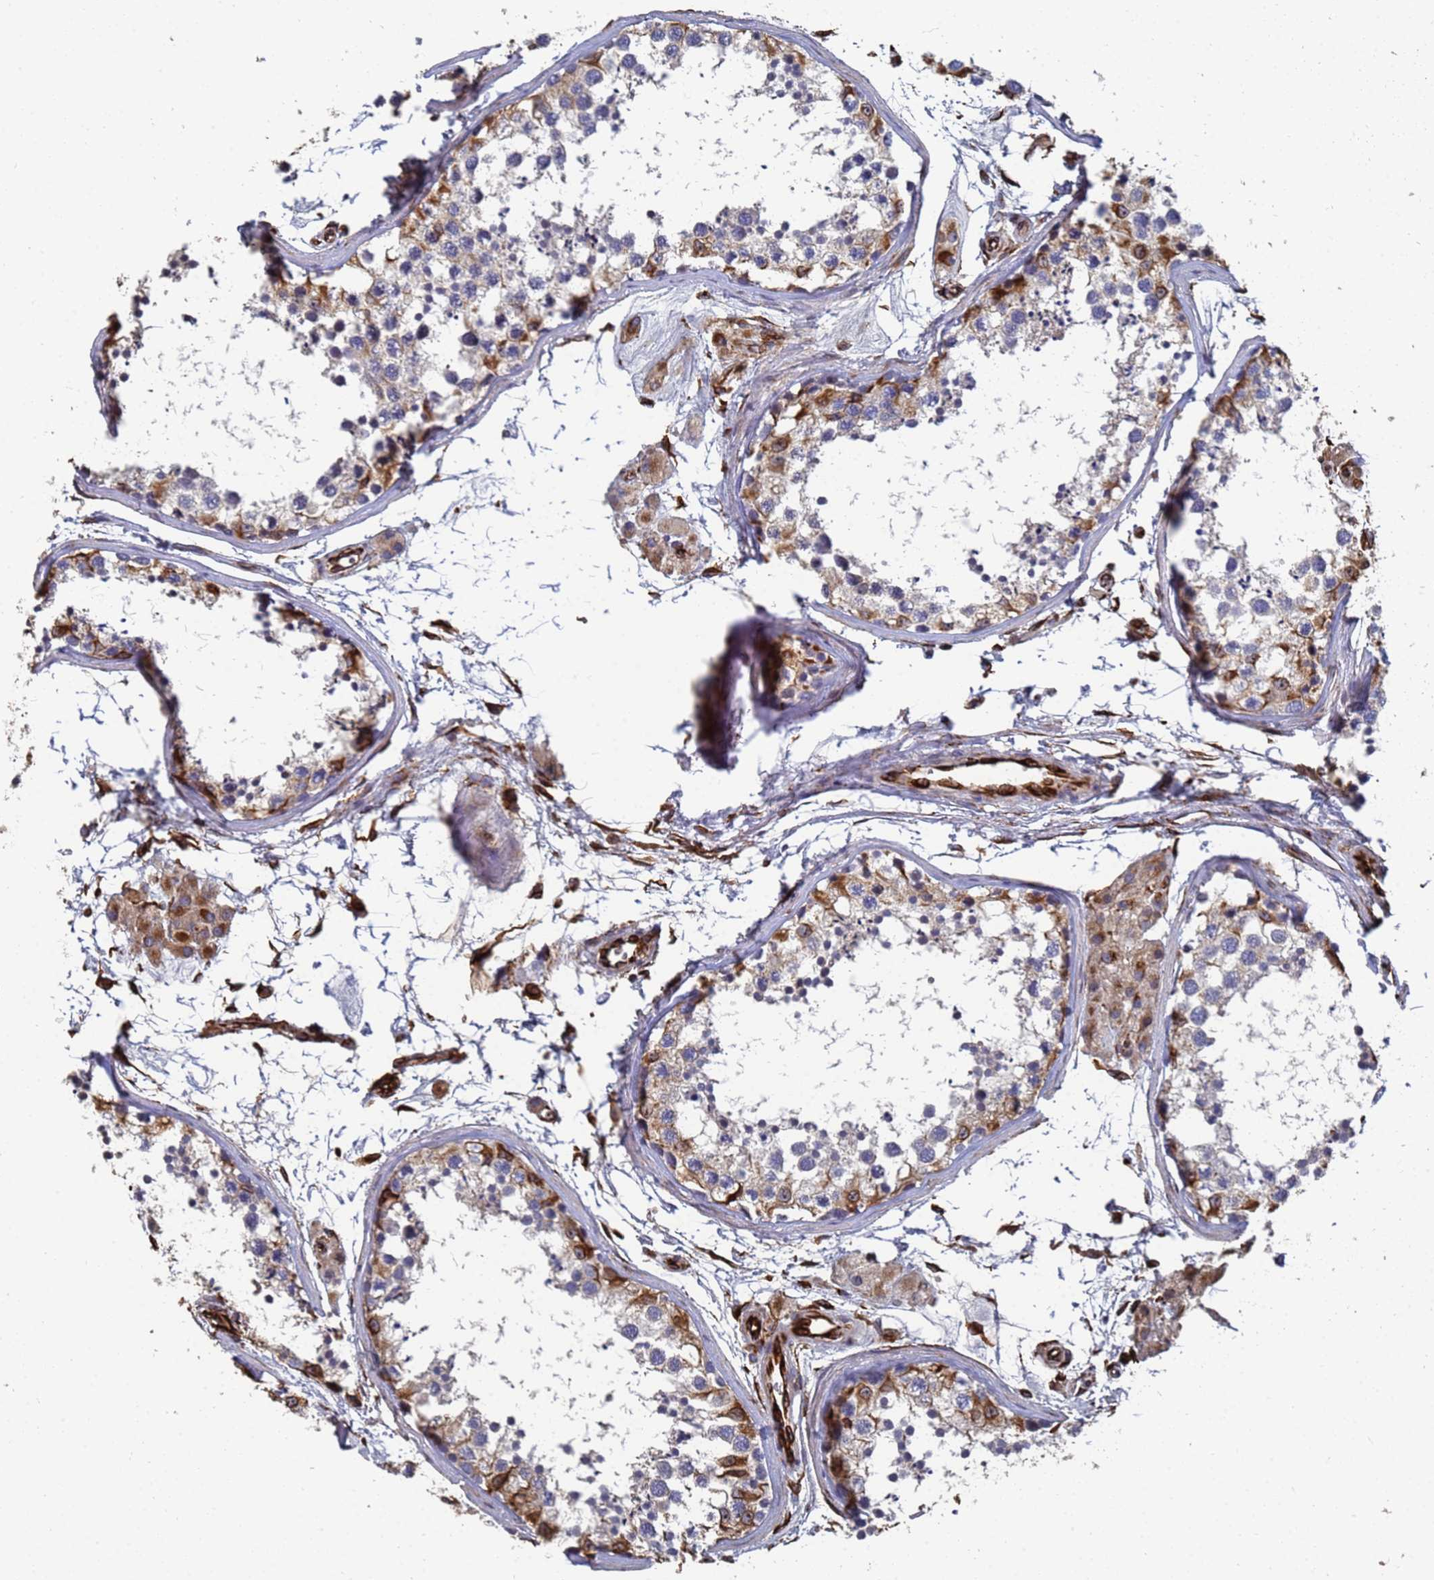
{"staining": {"intensity": "strong", "quantity": "<25%", "location": "cytoplasmic/membranous"}, "tissue": "testis", "cell_type": "Cells in seminiferous ducts", "image_type": "normal", "snomed": [{"axis": "morphology", "description": "Normal tissue, NOS"}, {"axis": "topography", "description": "Testis"}], "caption": "About <25% of cells in seminiferous ducts in benign human testis demonstrate strong cytoplasmic/membranous protein positivity as visualized by brown immunohistochemical staining.", "gene": "SYT13", "patient": {"sex": "male", "age": 56}}